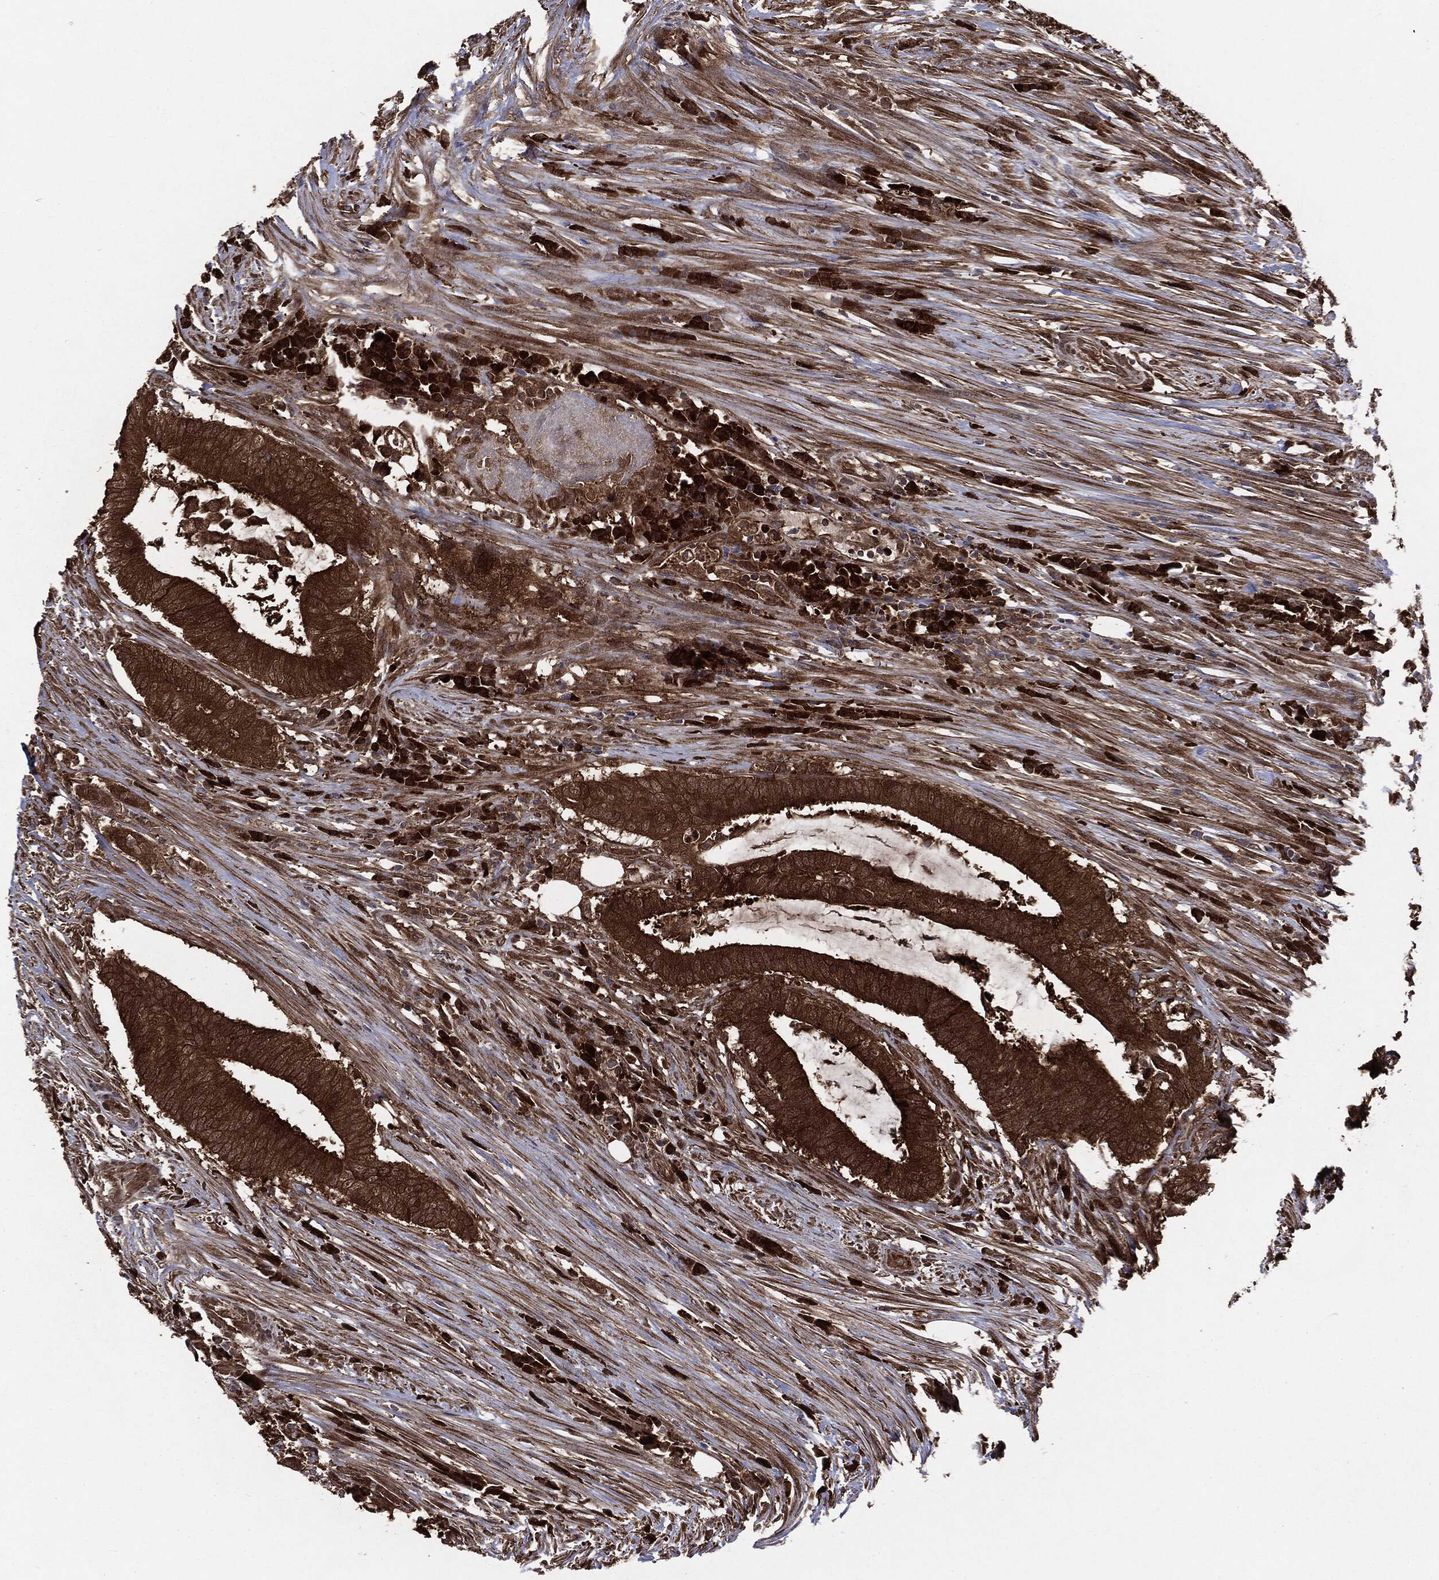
{"staining": {"intensity": "strong", "quantity": ">75%", "location": "cytoplasmic/membranous"}, "tissue": "colorectal cancer", "cell_type": "Tumor cells", "image_type": "cancer", "snomed": [{"axis": "morphology", "description": "Adenocarcinoma, NOS"}, {"axis": "topography", "description": "Colon"}], "caption": "Protein positivity by immunohistochemistry (IHC) shows strong cytoplasmic/membranous expression in about >75% of tumor cells in adenocarcinoma (colorectal).", "gene": "NME1", "patient": {"sex": "female", "age": 43}}